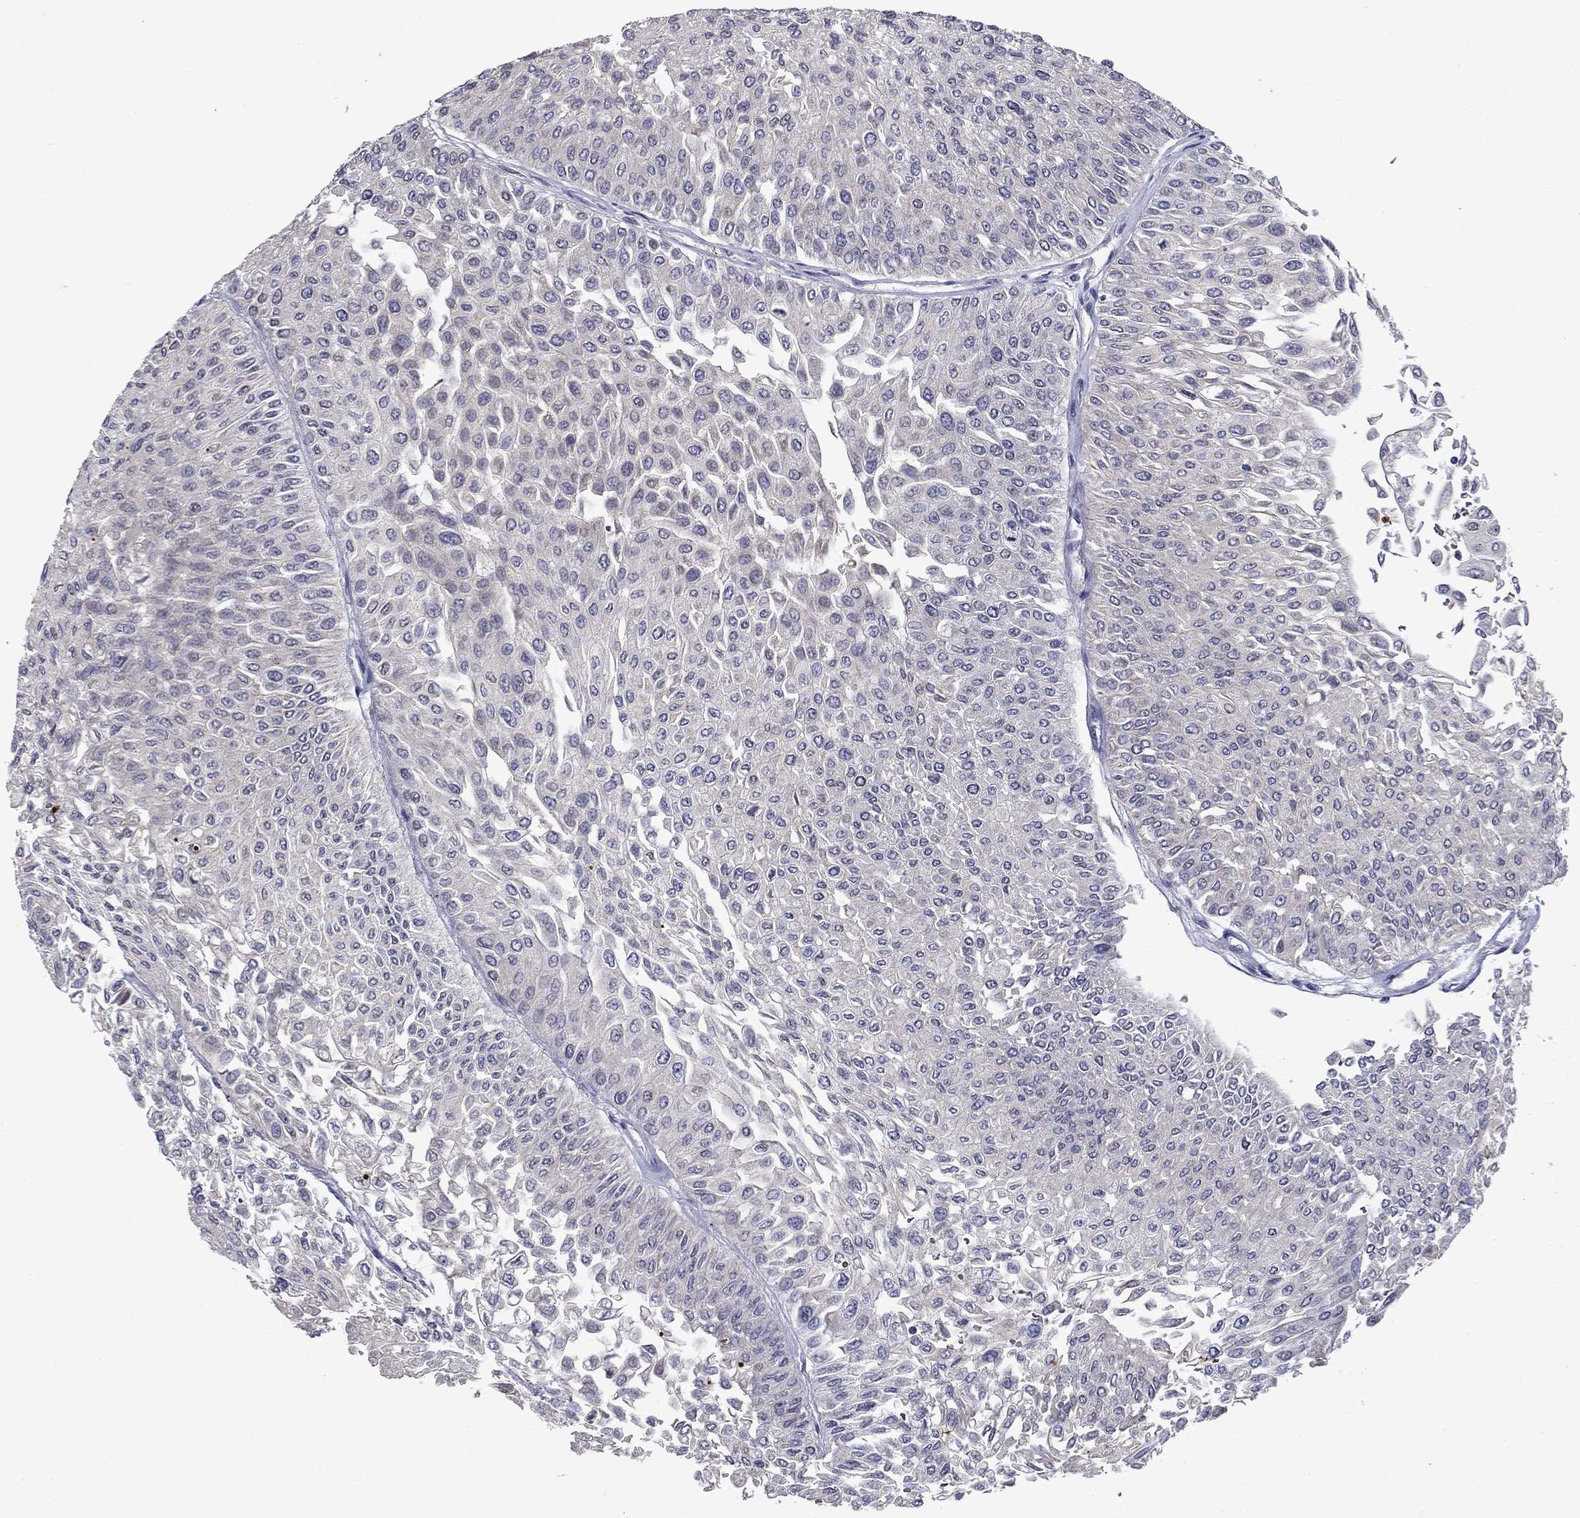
{"staining": {"intensity": "negative", "quantity": "none", "location": "none"}, "tissue": "urothelial cancer", "cell_type": "Tumor cells", "image_type": "cancer", "snomed": [{"axis": "morphology", "description": "Urothelial carcinoma, Low grade"}, {"axis": "topography", "description": "Urinary bladder"}], "caption": "This is an IHC image of human urothelial cancer. There is no staining in tumor cells.", "gene": "IRF5", "patient": {"sex": "male", "age": 67}}